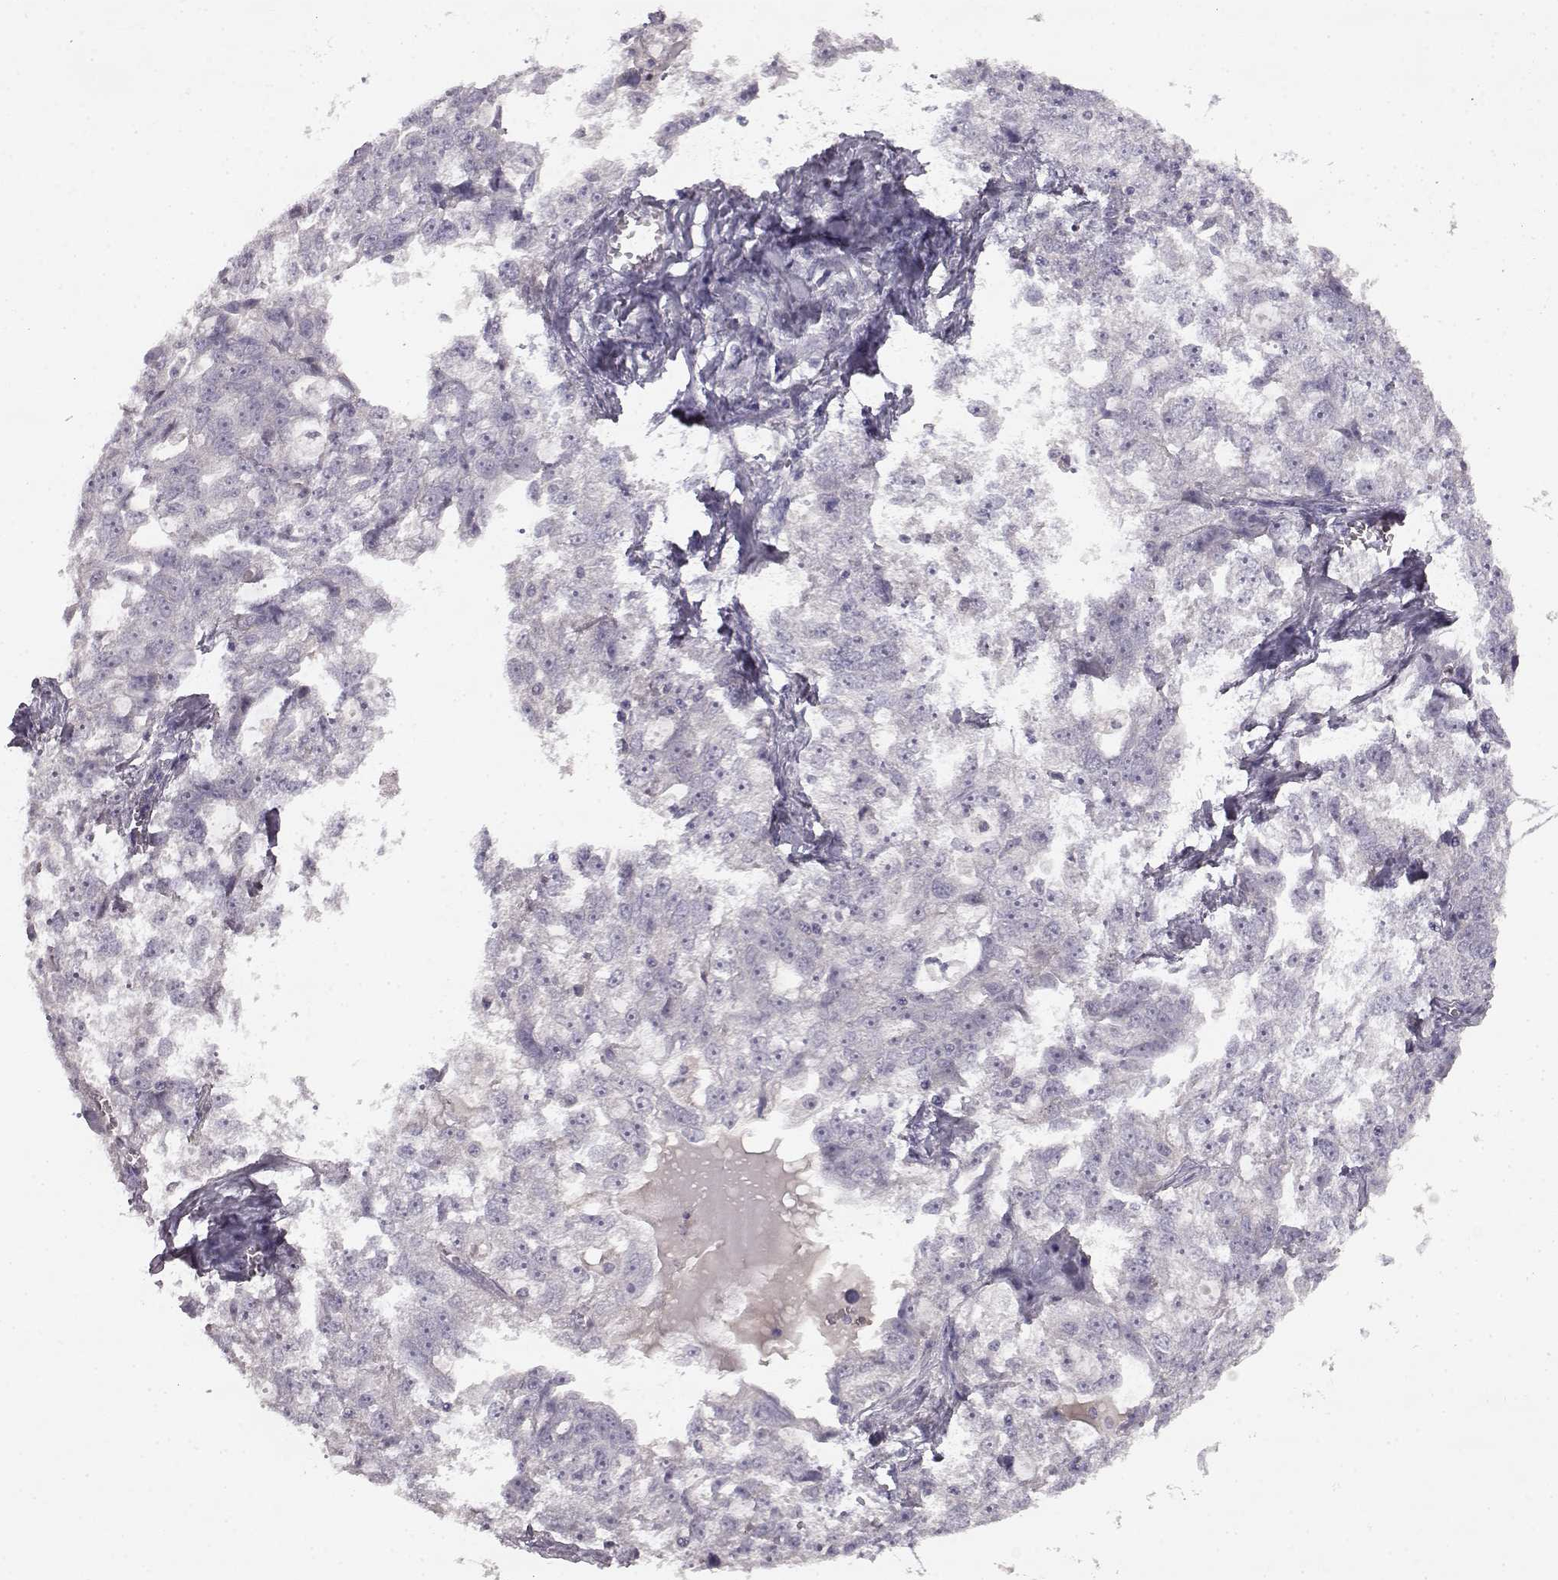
{"staining": {"intensity": "negative", "quantity": "none", "location": "none"}, "tissue": "ovarian cancer", "cell_type": "Tumor cells", "image_type": "cancer", "snomed": [{"axis": "morphology", "description": "Cystadenocarcinoma, serous, NOS"}, {"axis": "topography", "description": "Ovary"}], "caption": "Tumor cells are negative for protein expression in human serous cystadenocarcinoma (ovarian). Nuclei are stained in blue.", "gene": "SPAG17", "patient": {"sex": "female", "age": 51}}